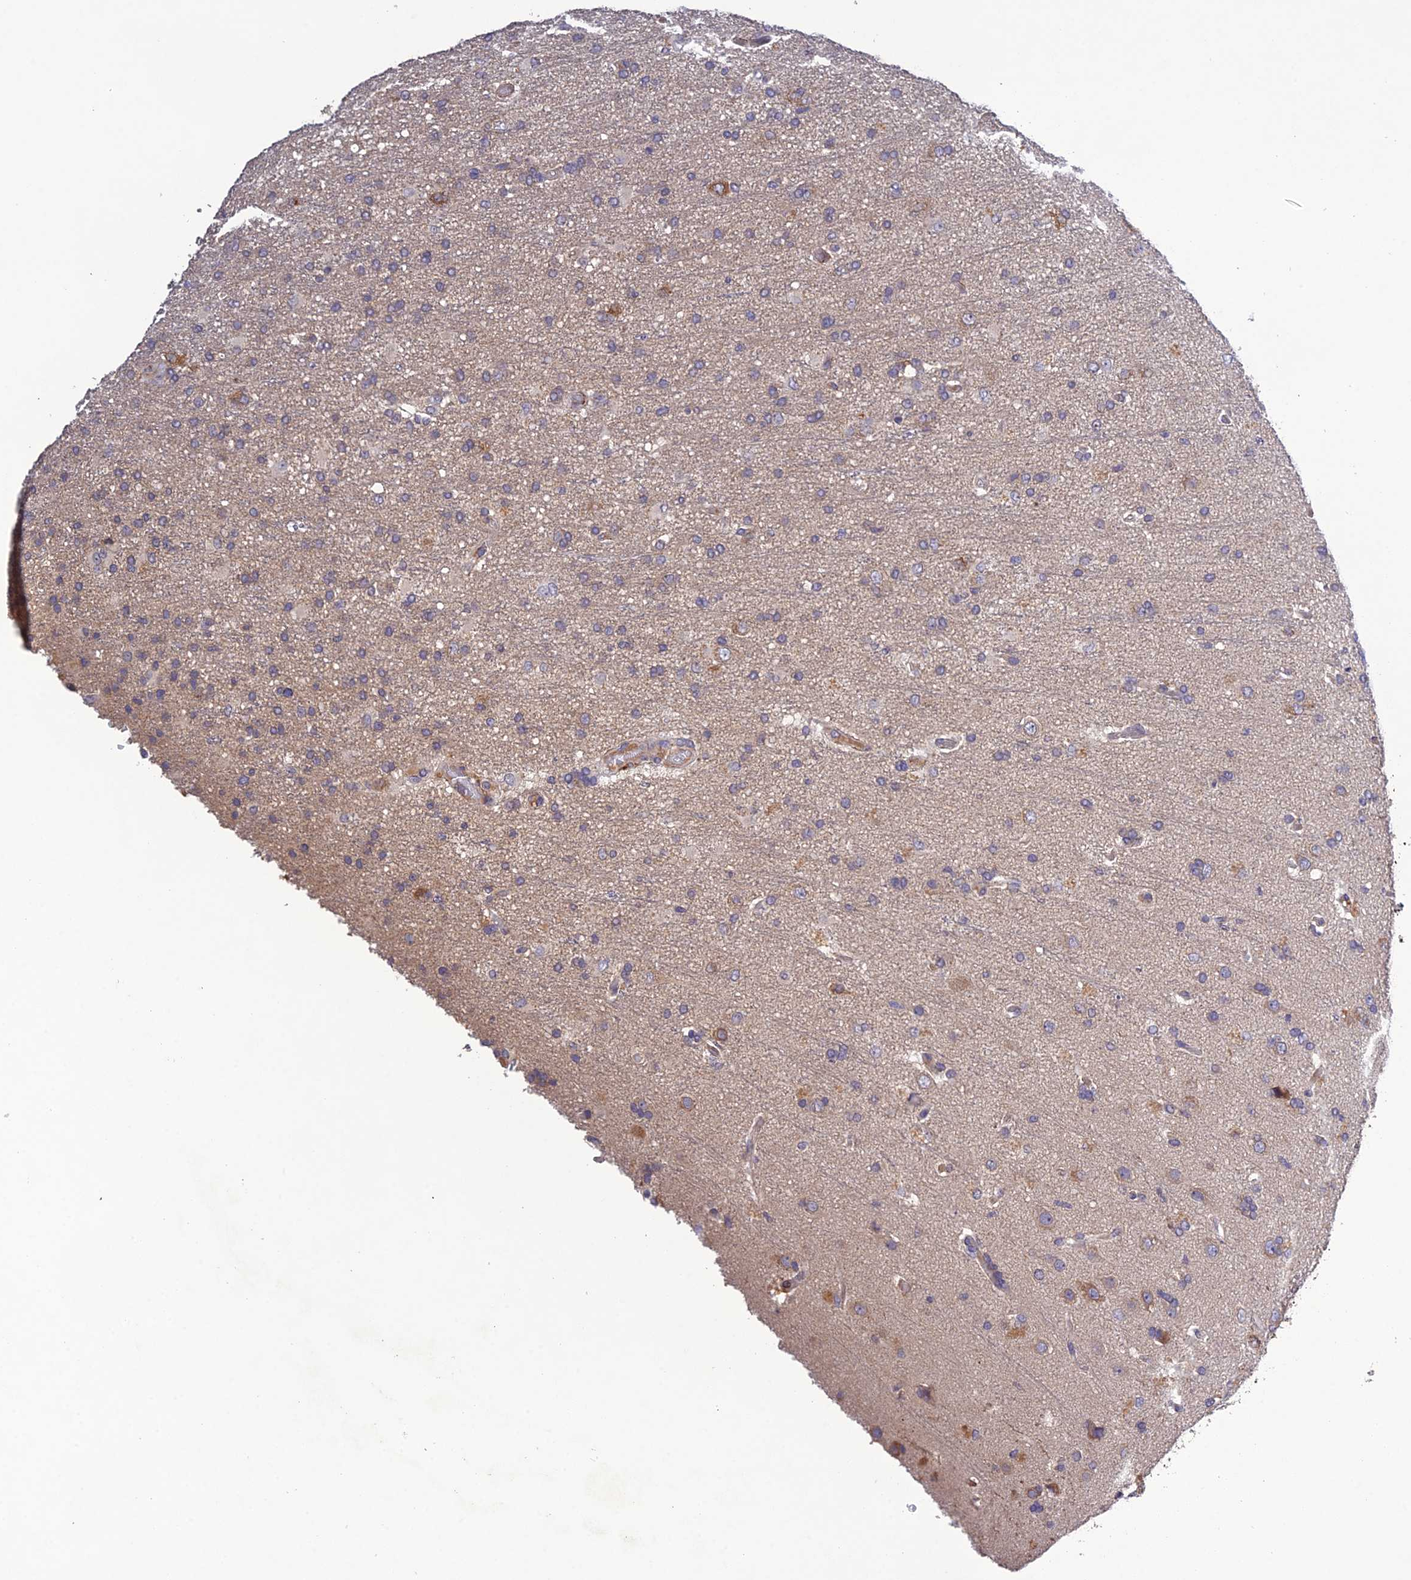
{"staining": {"intensity": "negative", "quantity": "none", "location": "none"}, "tissue": "glioma", "cell_type": "Tumor cells", "image_type": "cancer", "snomed": [{"axis": "morphology", "description": "Glioma, malignant, High grade"}, {"axis": "topography", "description": "Brain"}], "caption": "Tumor cells are negative for protein expression in human high-grade glioma (malignant).", "gene": "SLC39A13", "patient": {"sex": "female", "age": 74}}